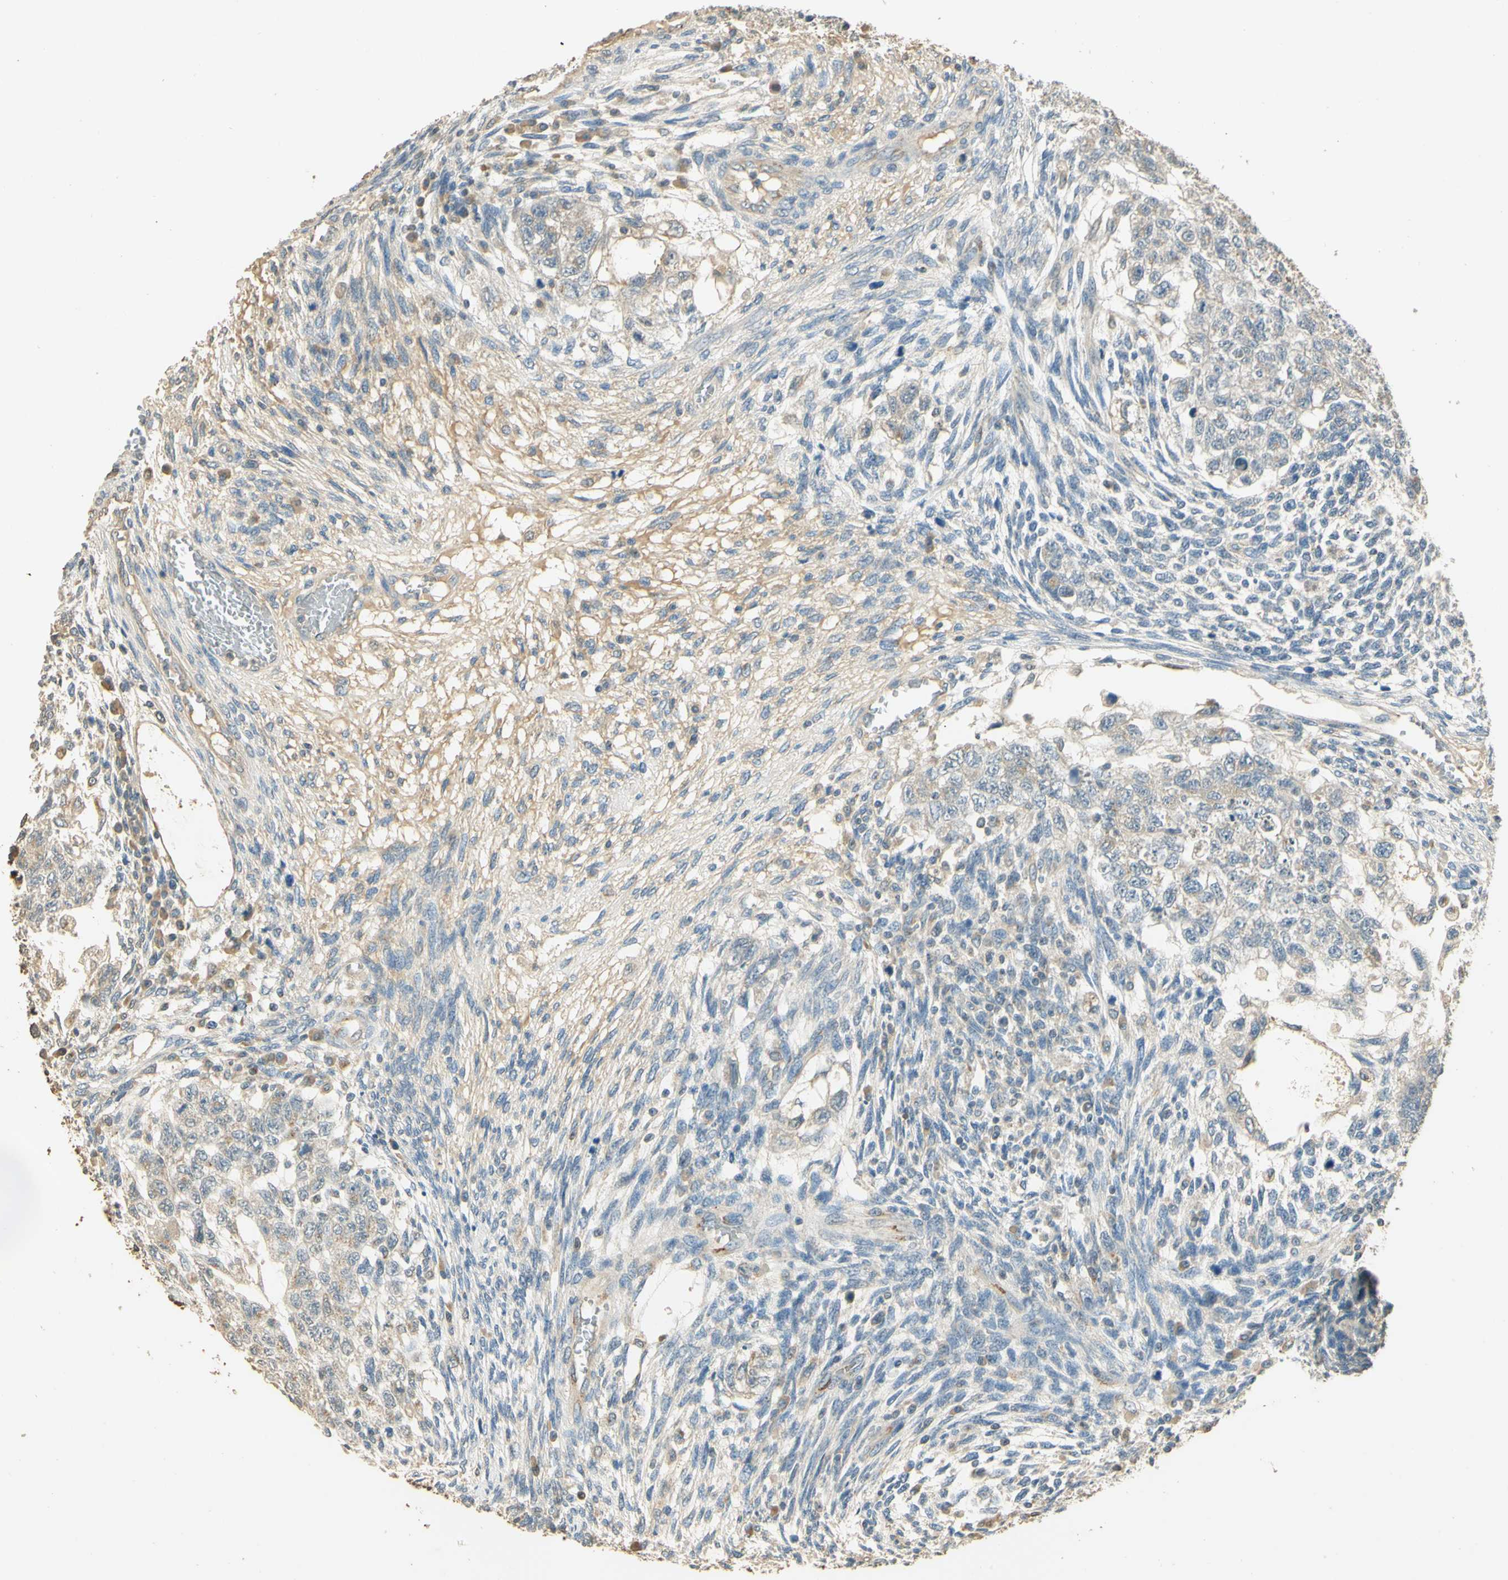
{"staining": {"intensity": "weak", "quantity": "25%-75%", "location": "cytoplasmic/membranous"}, "tissue": "testis cancer", "cell_type": "Tumor cells", "image_type": "cancer", "snomed": [{"axis": "morphology", "description": "Normal tissue, NOS"}, {"axis": "morphology", "description": "Carcinoma, Embryonal, NOS"}, {"axis": "topography", "description": "Testis"}], "caption": "Immunohistochemistry (DAB (3,3'-diaminobenzidine)) staining of human testis embryonal carcinoma displays weak cytoplasmic/membranous protein positivity in approximately 25%-75% of tumor cells. Using DAB (3,3'-diaminobenzidine) (brown) and hematoxylin (blue) stains, captured at high magnification using brightfield microscopy.", "gene": "UXS1", "patient": {"sex": "male", "age": 36}}